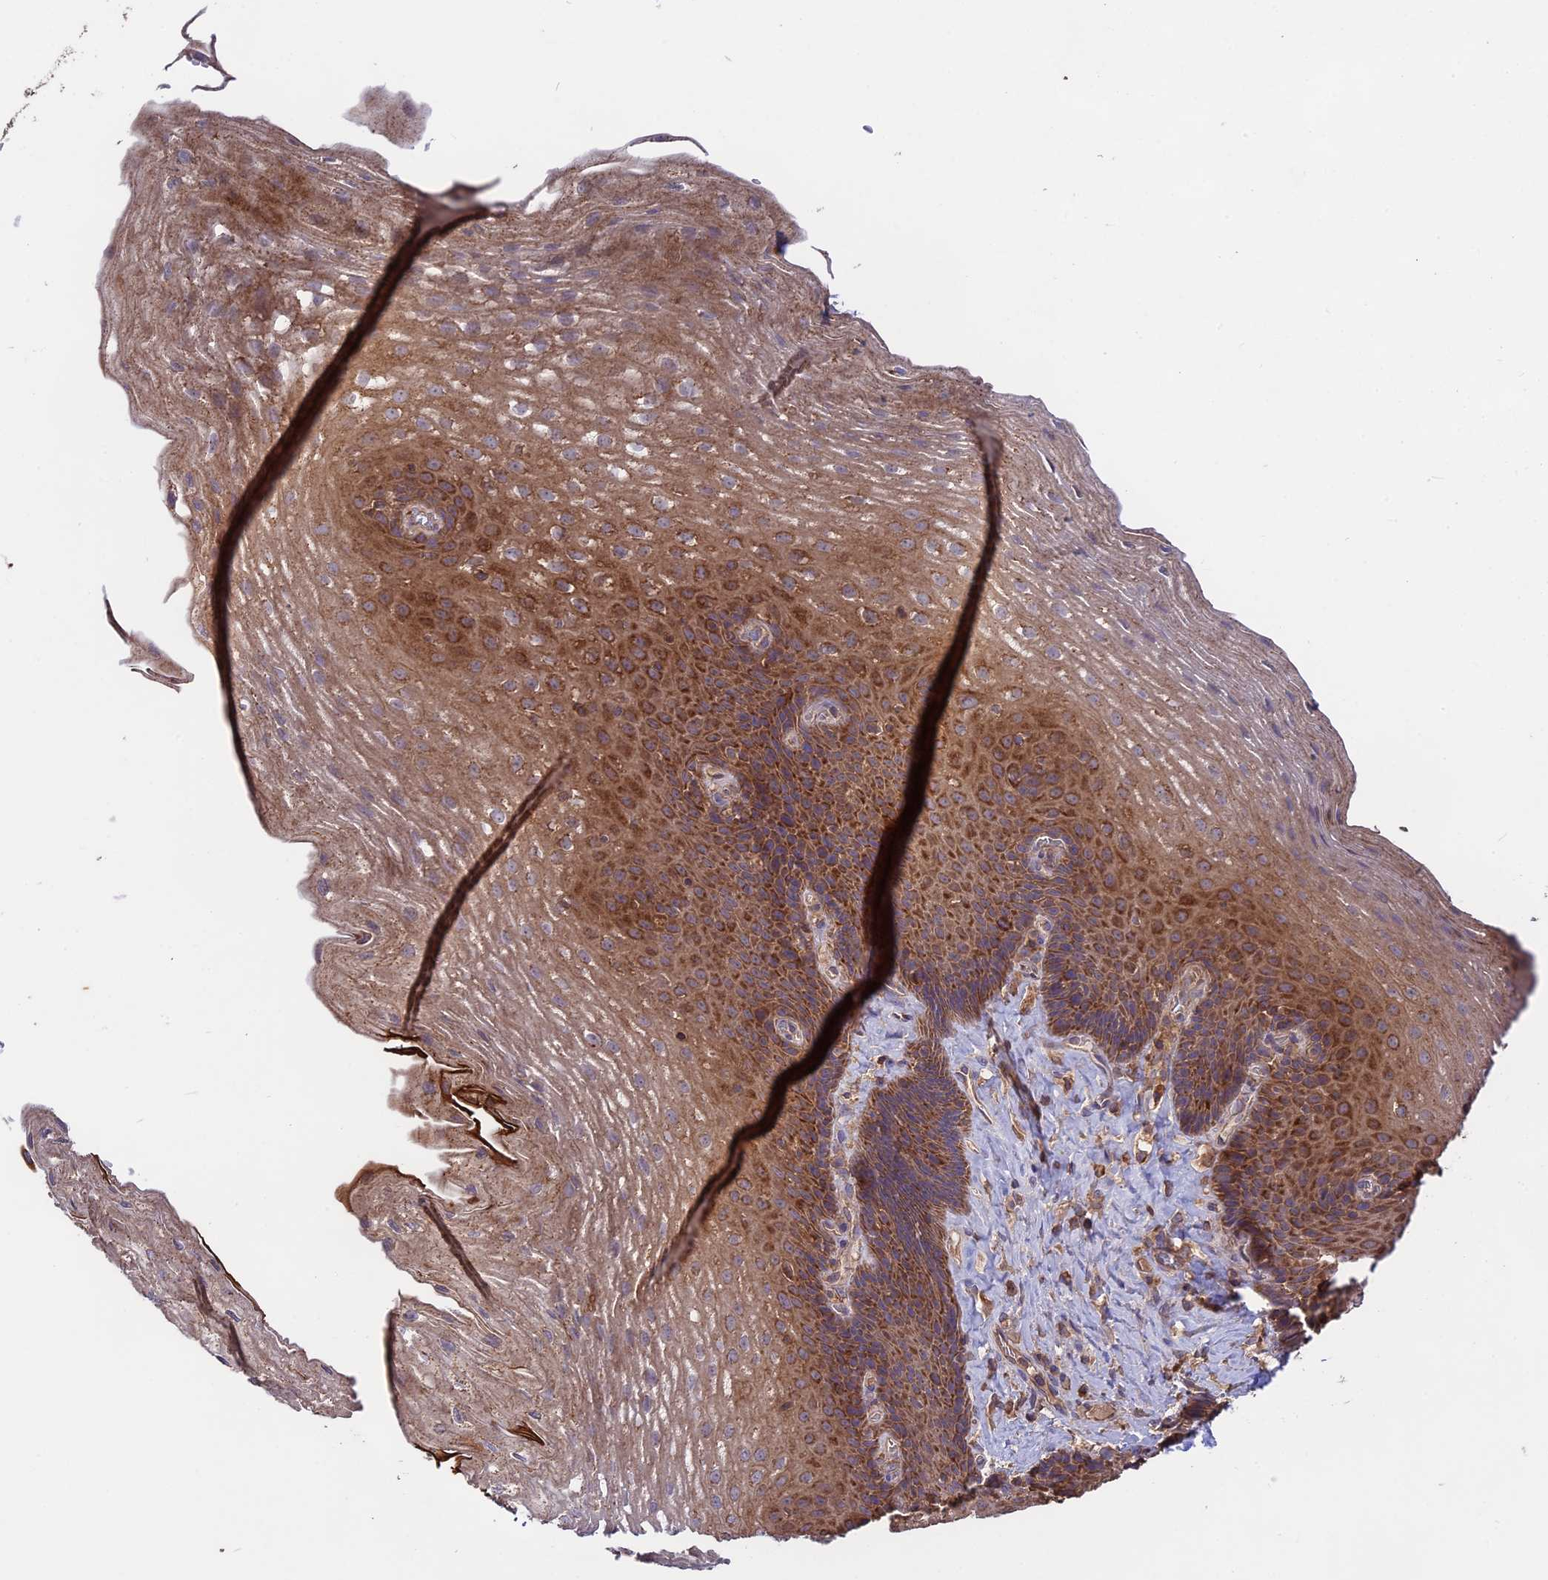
{"staining": {"intensity": "moderate", "quantity": ">75%", "location": "cytoplasmic/membranous"}, "tissue": "esophagus", "cell_type": "Squamous epithelial cells", "image_type": "normal", "snomed": [{"axis": "morphology", "description": "Normal tissue, NOS"}, {"axis": "topography", "description": "Esophagus"}], "caption": "Immunohistochemical staining of normal esophagus shows moderate cytoplasmic/membranous protein staining in approximately >75% of squamous epithelial cells.", "gene": "NUDT8", "patient": {"sex": "female", "age": 66}}